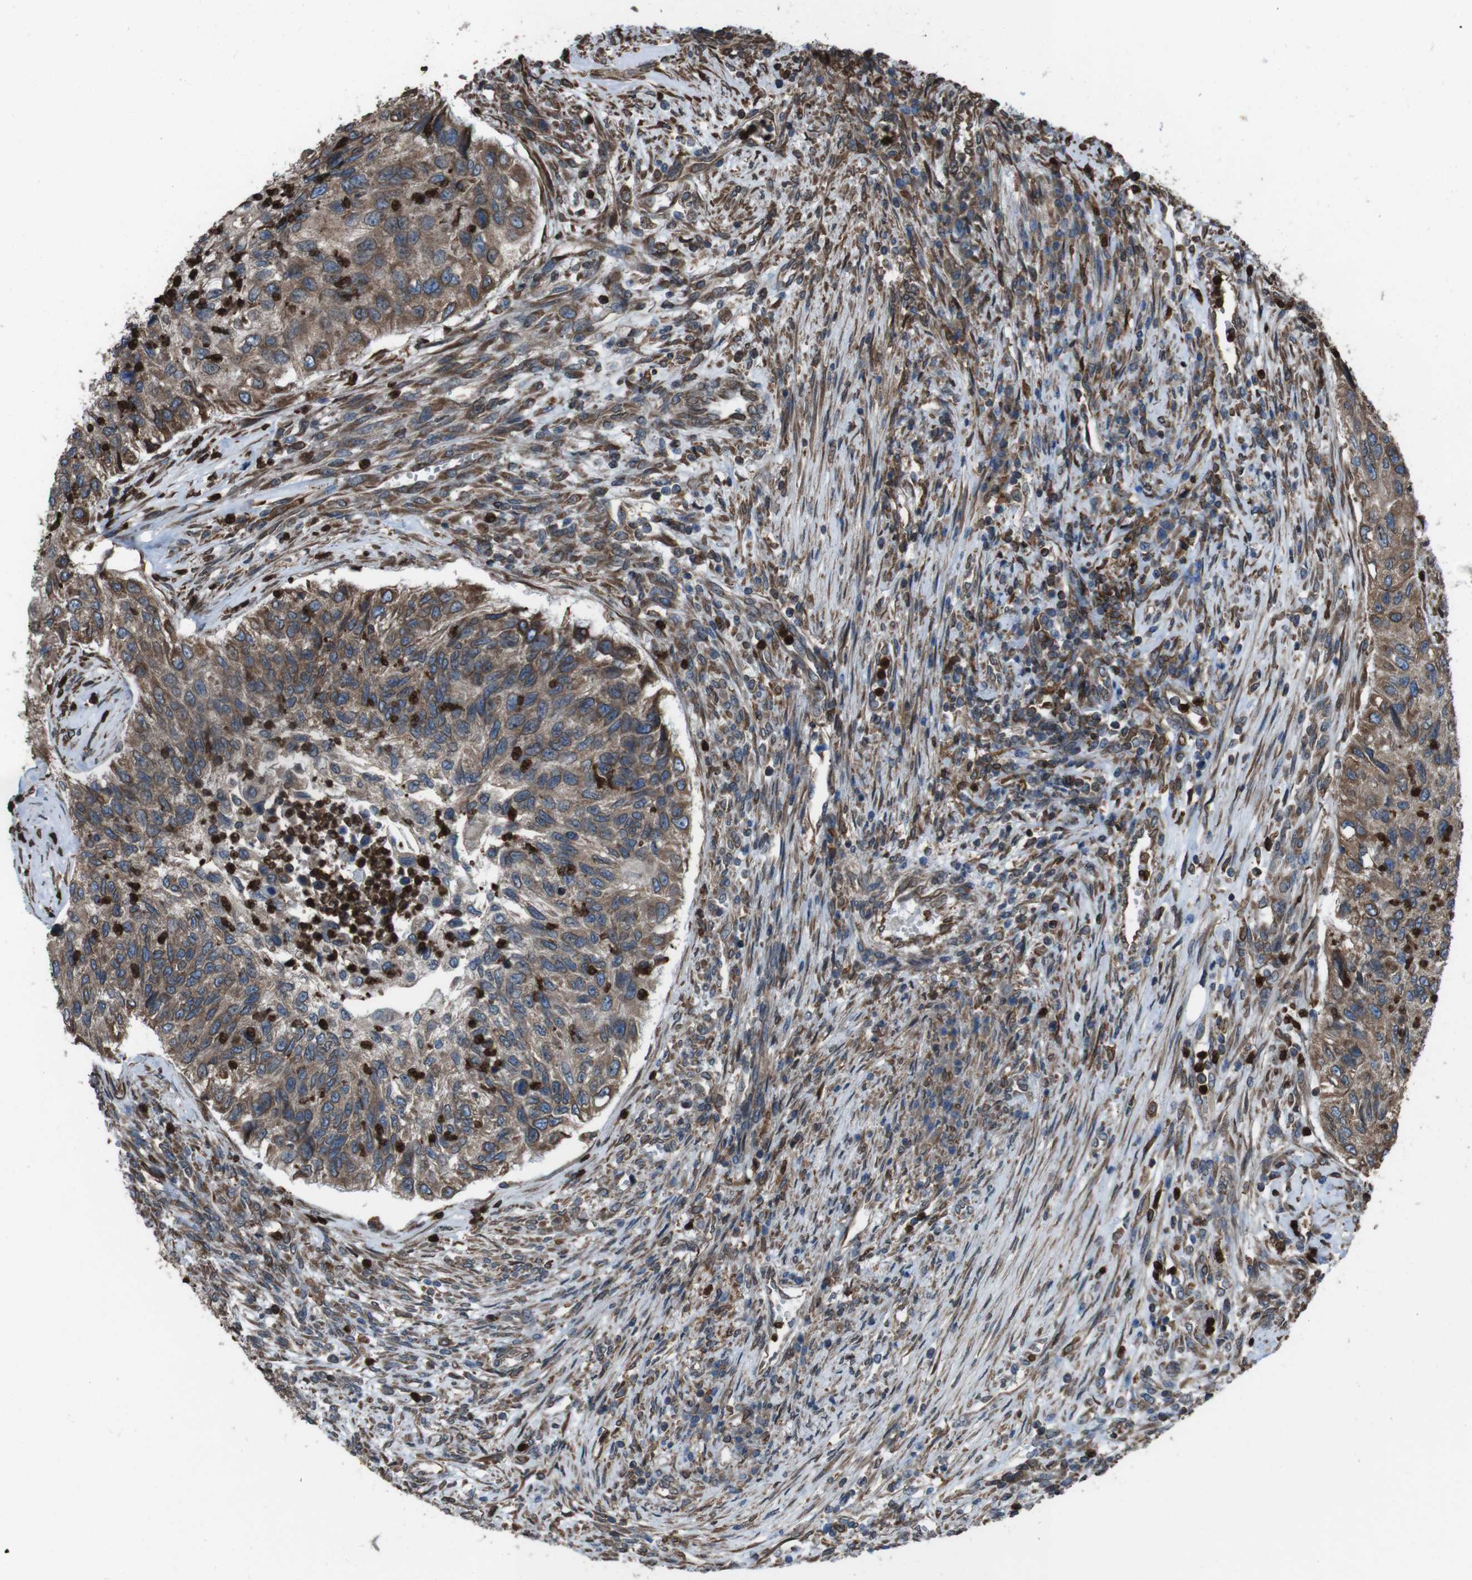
{"staining": {"intensity": "moderate", "quantity": ">75%", "location": "cytoplasmic/membranous"}, "tissue": "urothelial cancer", "cell_type": "Tumor cells", "image_type": "cancer", "snomed": [{"axis": "morphology", "description": "Urothelial carcinoma, High grade"}, {"axis": "topography", "description": "Urinary bladder"}], "caption": "An immunohistochemistry (IHC) photomicrograph of tumor tissue is shown. Protein staining in brown shows moderate cytoplasmic/membranous positivity in high-grade urothelial carcinoma within tumor cells.", "gene": "APMAP", "patient": {"sex": "female", "age": 60}}